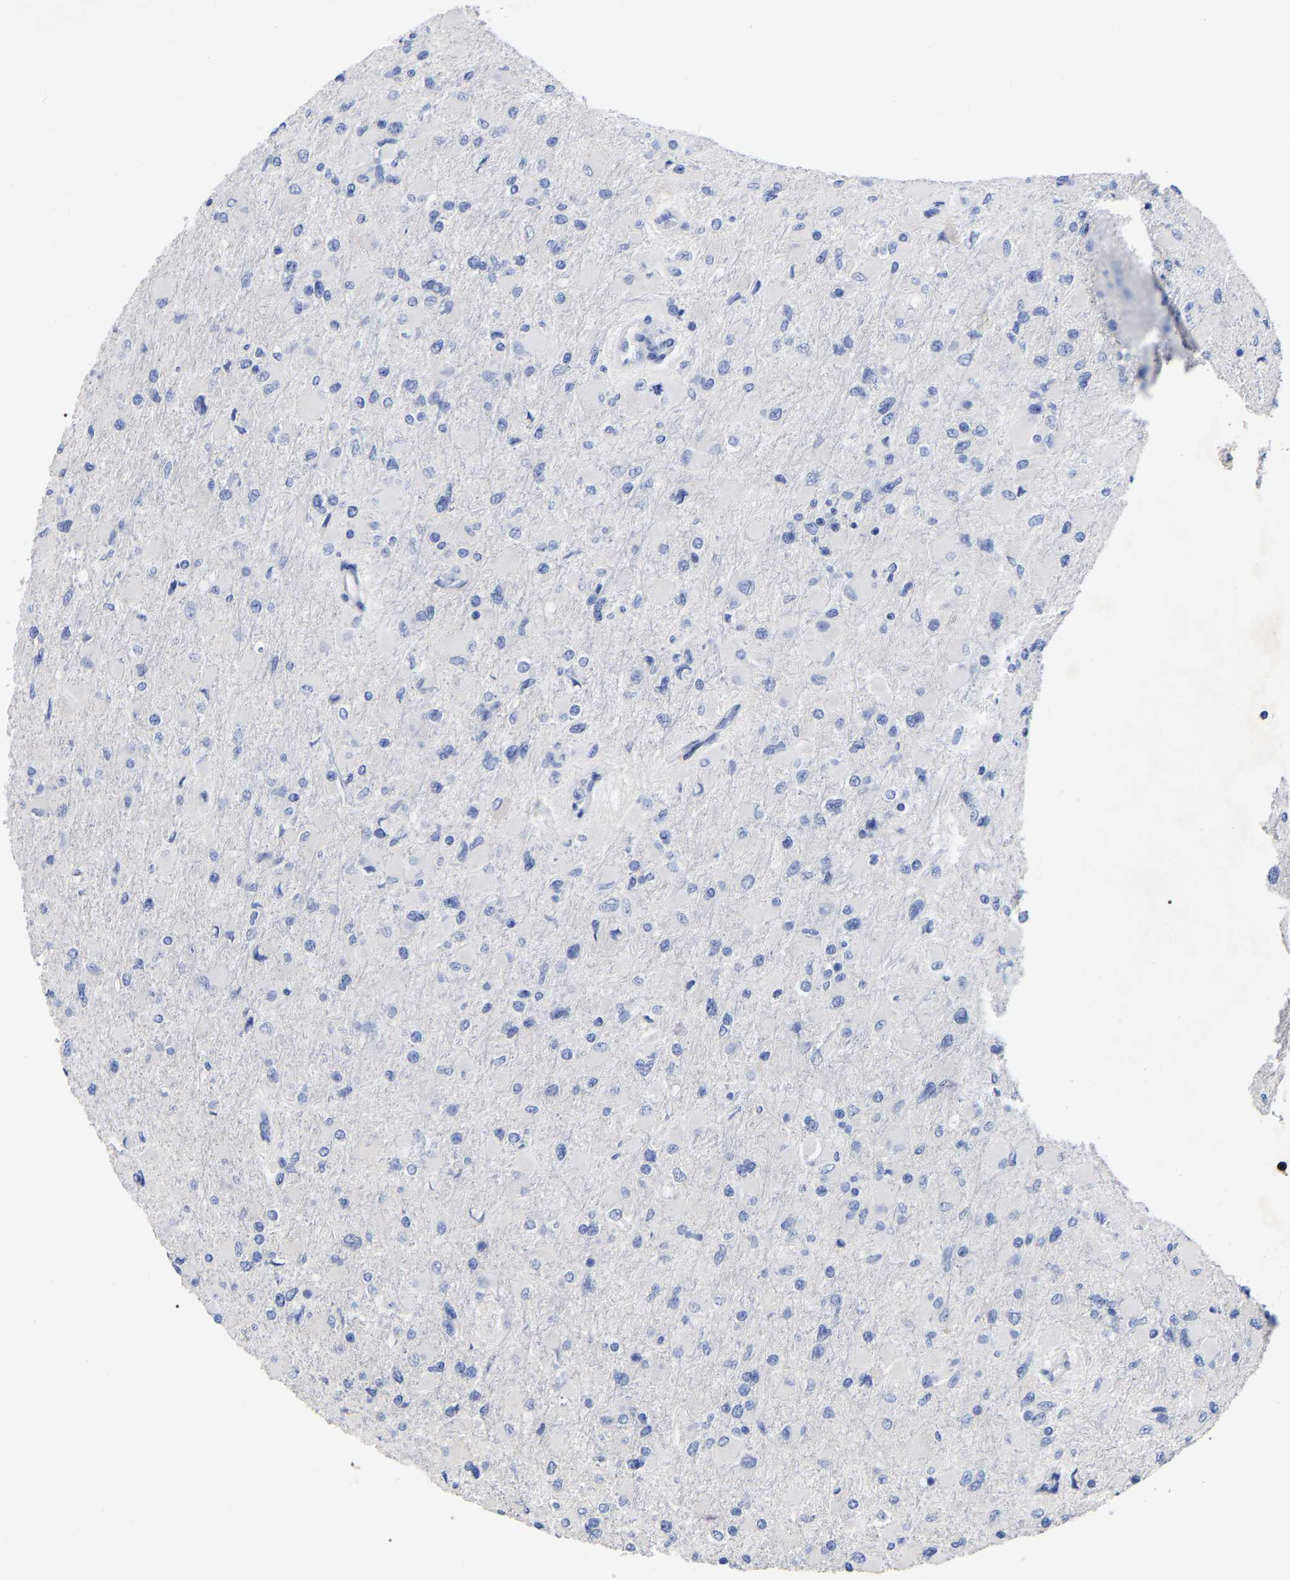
{"staining": {"intensity": "negative", "quantity": "none", "location": "none"}, "tissue": "glioma", "cell_type": "Tumor cells", "image_type": "cancer", "snomed": [{"axis": "morphology", "description": "Glioma, malignant, High grade"}, {"axis": "topography", "description": "Cerebral cortex"}], "caption": "Protein analysis of glioma shows no significant expression in tumor cells.", "gene": "ANXA13", "patient": {"sex": "female", "age": 36}}